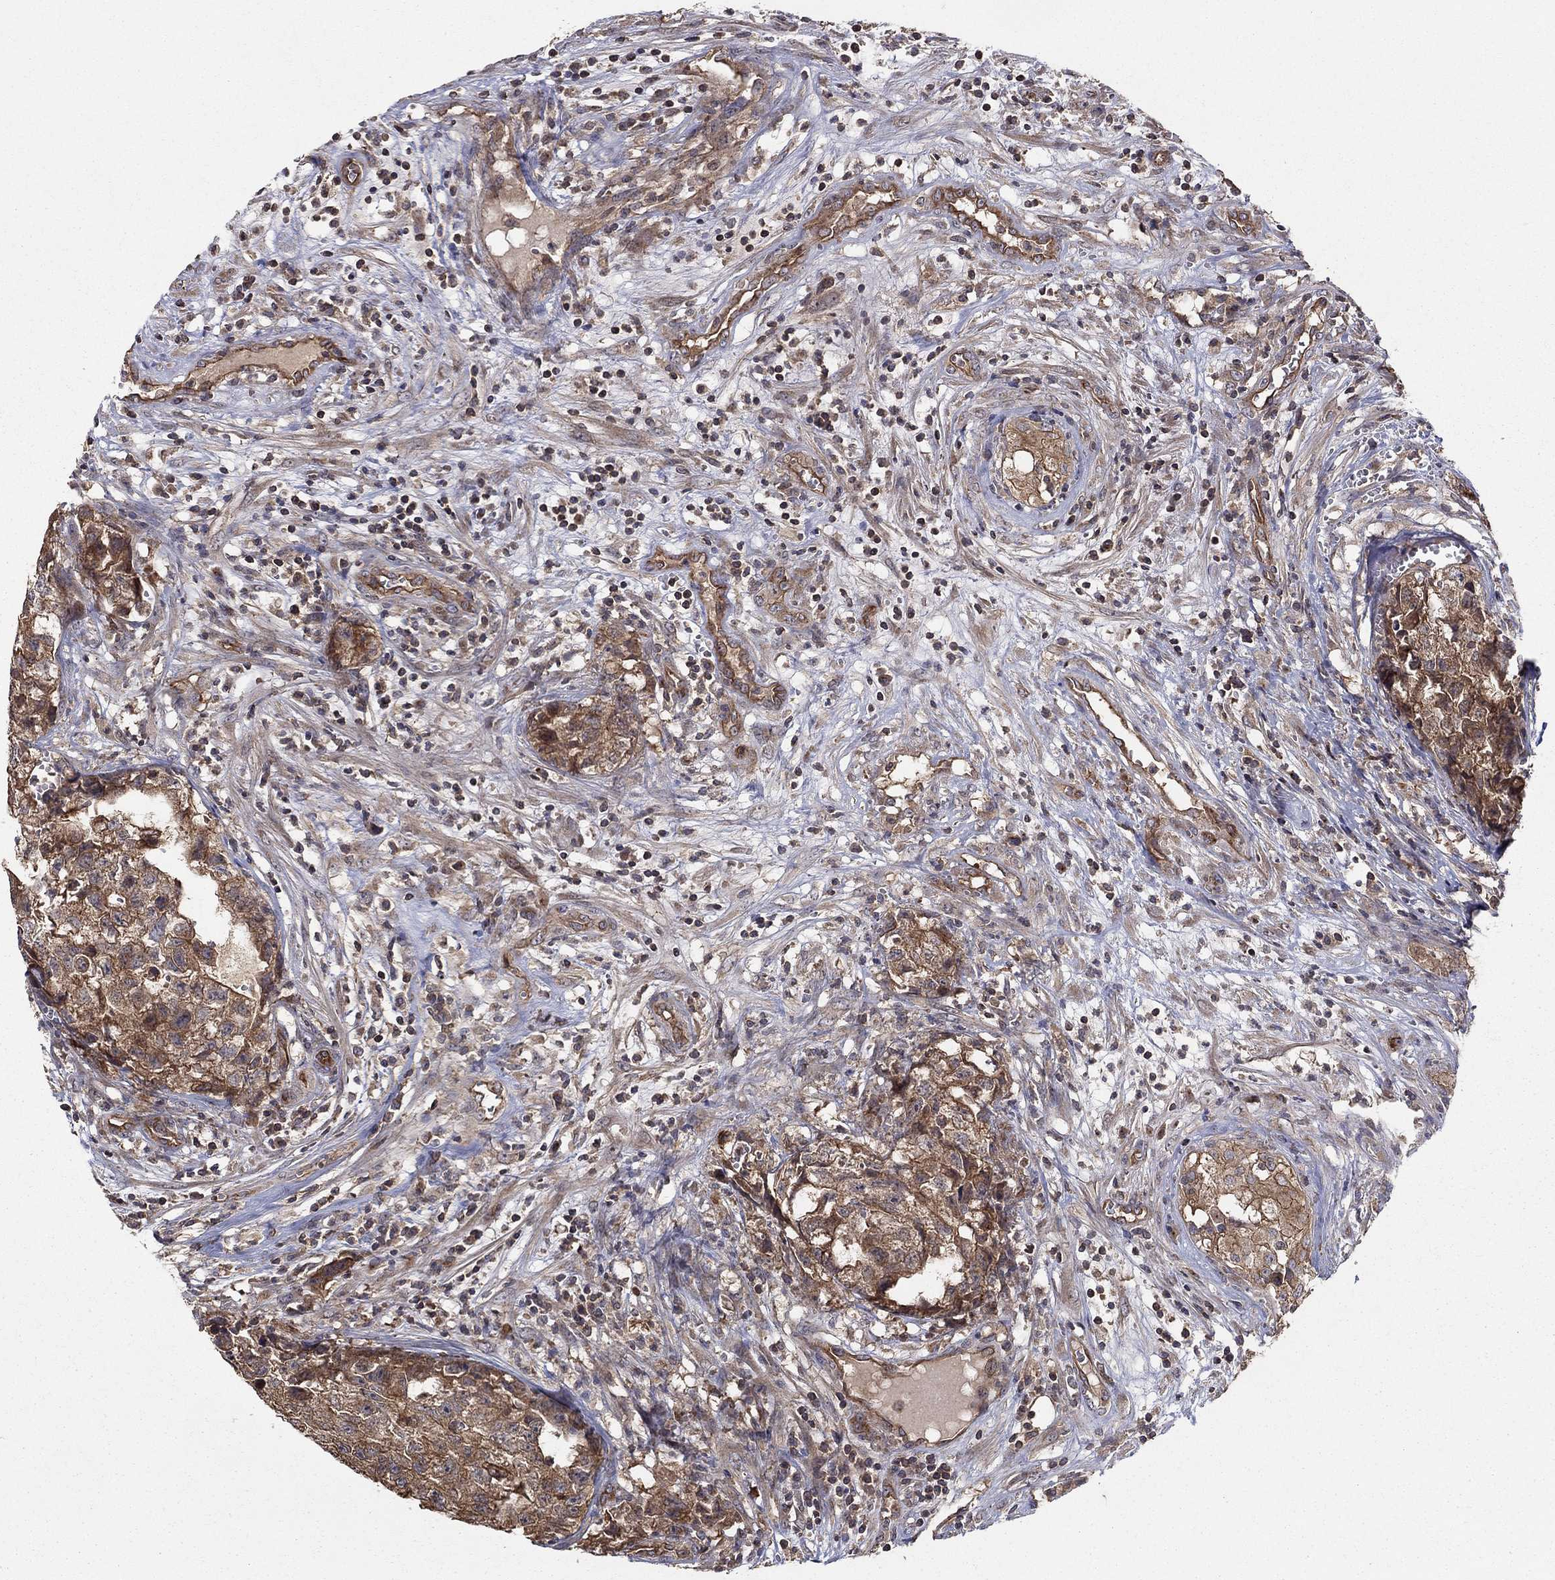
{"staining": {"intensity": "moderate", "quantity": ">75%", "location": "cytoplasmic/membranous"}, "tissue": "testis cancer", "cell_type": "Tumor cells", "image_type": "cancer", "snomed": [{"axis": "morphology", "description": "Seminoma, NOS"}, {"axis": "morphology", "description": "Carcinoma, Embryonal, NOS"}, {"axis": "topography", "description": "Testis"}], "caption": "A brown stain highlights moderate cytoplasmic/membranous expression of a protein in human embryonal carcinoma (testis) tumor cells.", "gene": "BMERB1", "patient": {"sex": "male", "age": 22}}